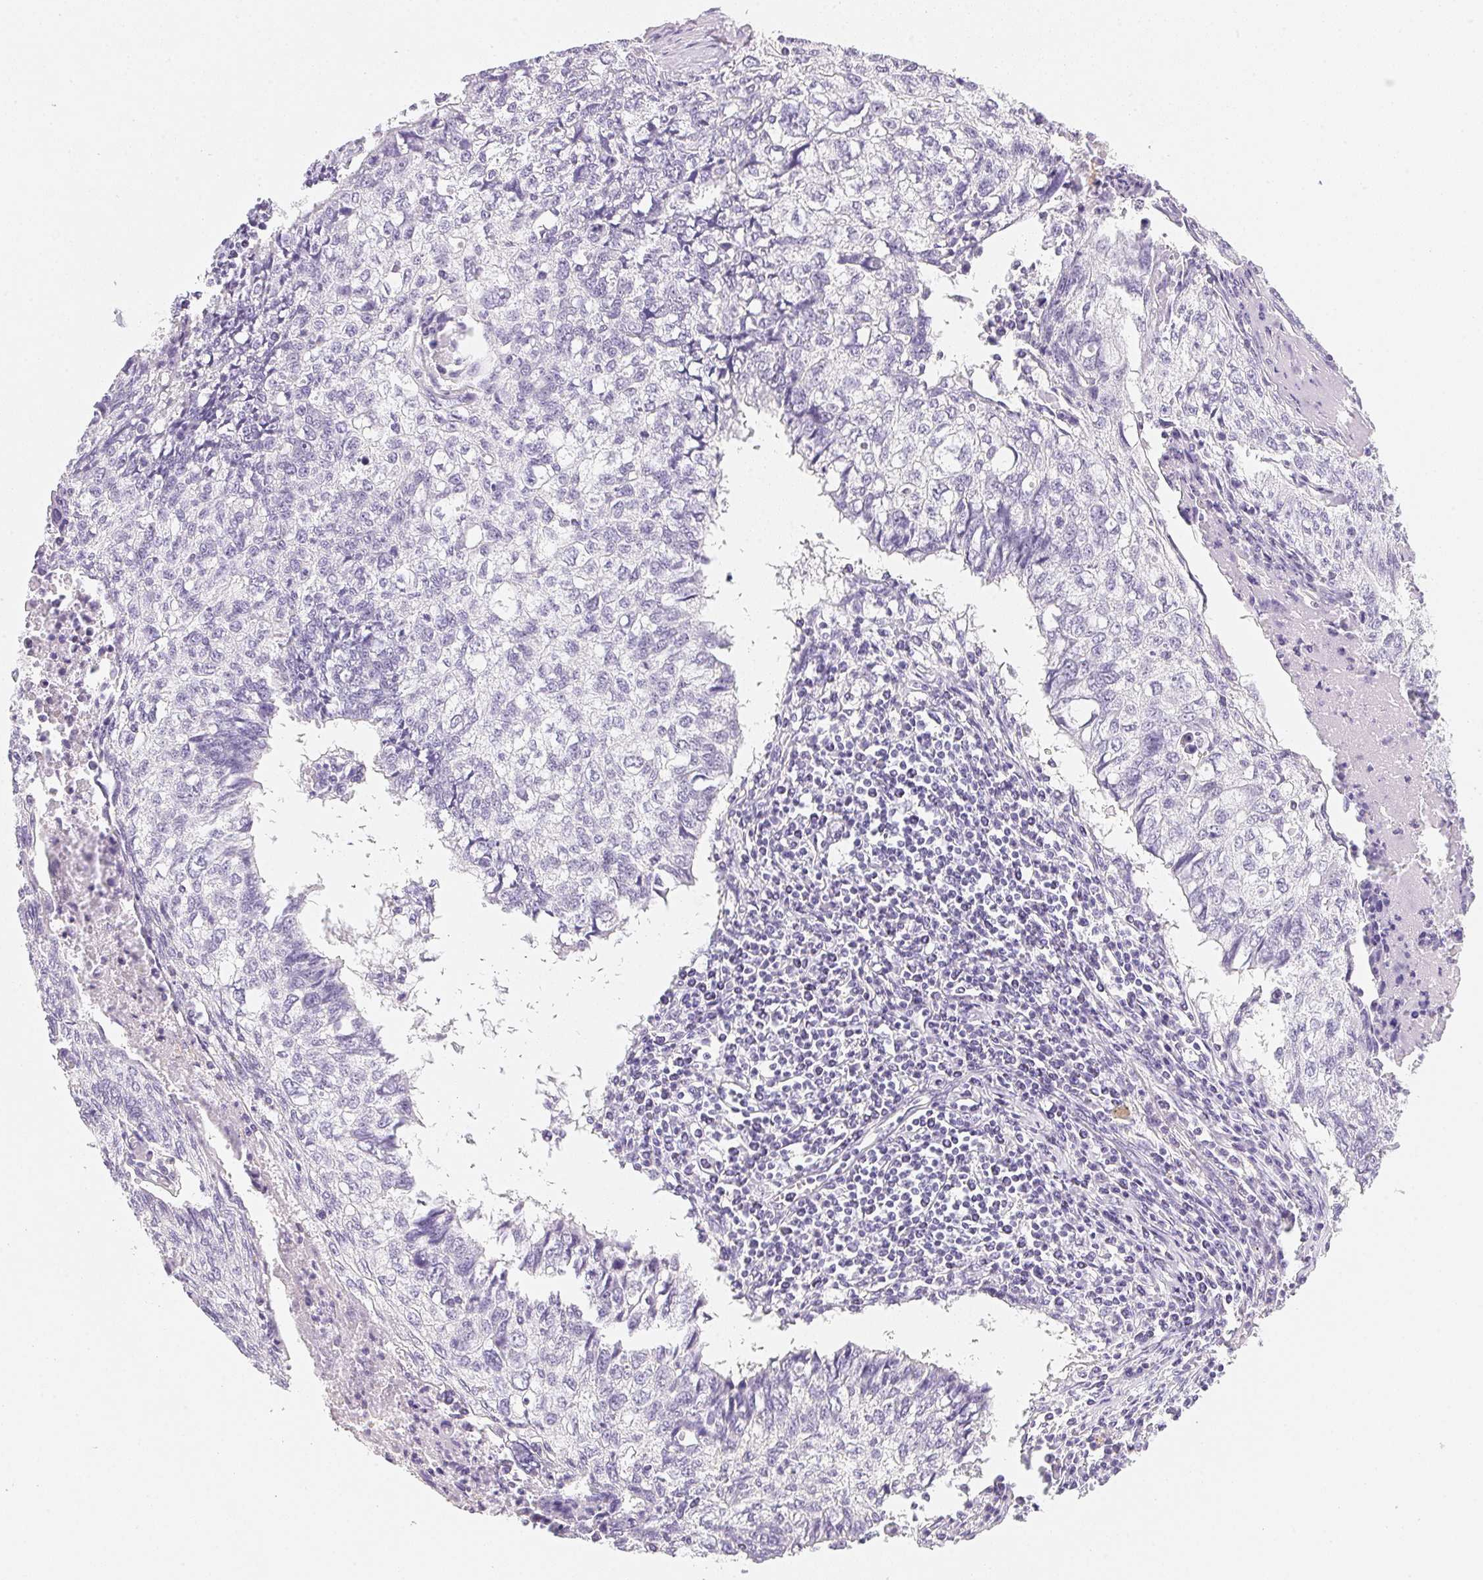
{"staining": {"intensity": "negative", "quantity": "none", "location": "none"}, "tissue": "lung cancer", "cell_type": "Tumor cells", "image_type": "cancer", "snomed": [{"axis": "morphology", "description": "Normal morphology"}, {"axis": "morphology", "description": "Aneuploidy"}, {"axis": "morphology", "description": "Squamous cell carcinoma, NOS"}, {"axis": "topography", "description": "Lymph node"}, {"axis": "topography", "description": "Lung"}], "caption": "Lung cancer stained for a protein using IHC exhibits no positivity tumor cells.", "gene": "ACP3", "patient": {"sex": "female", "age": 76}}